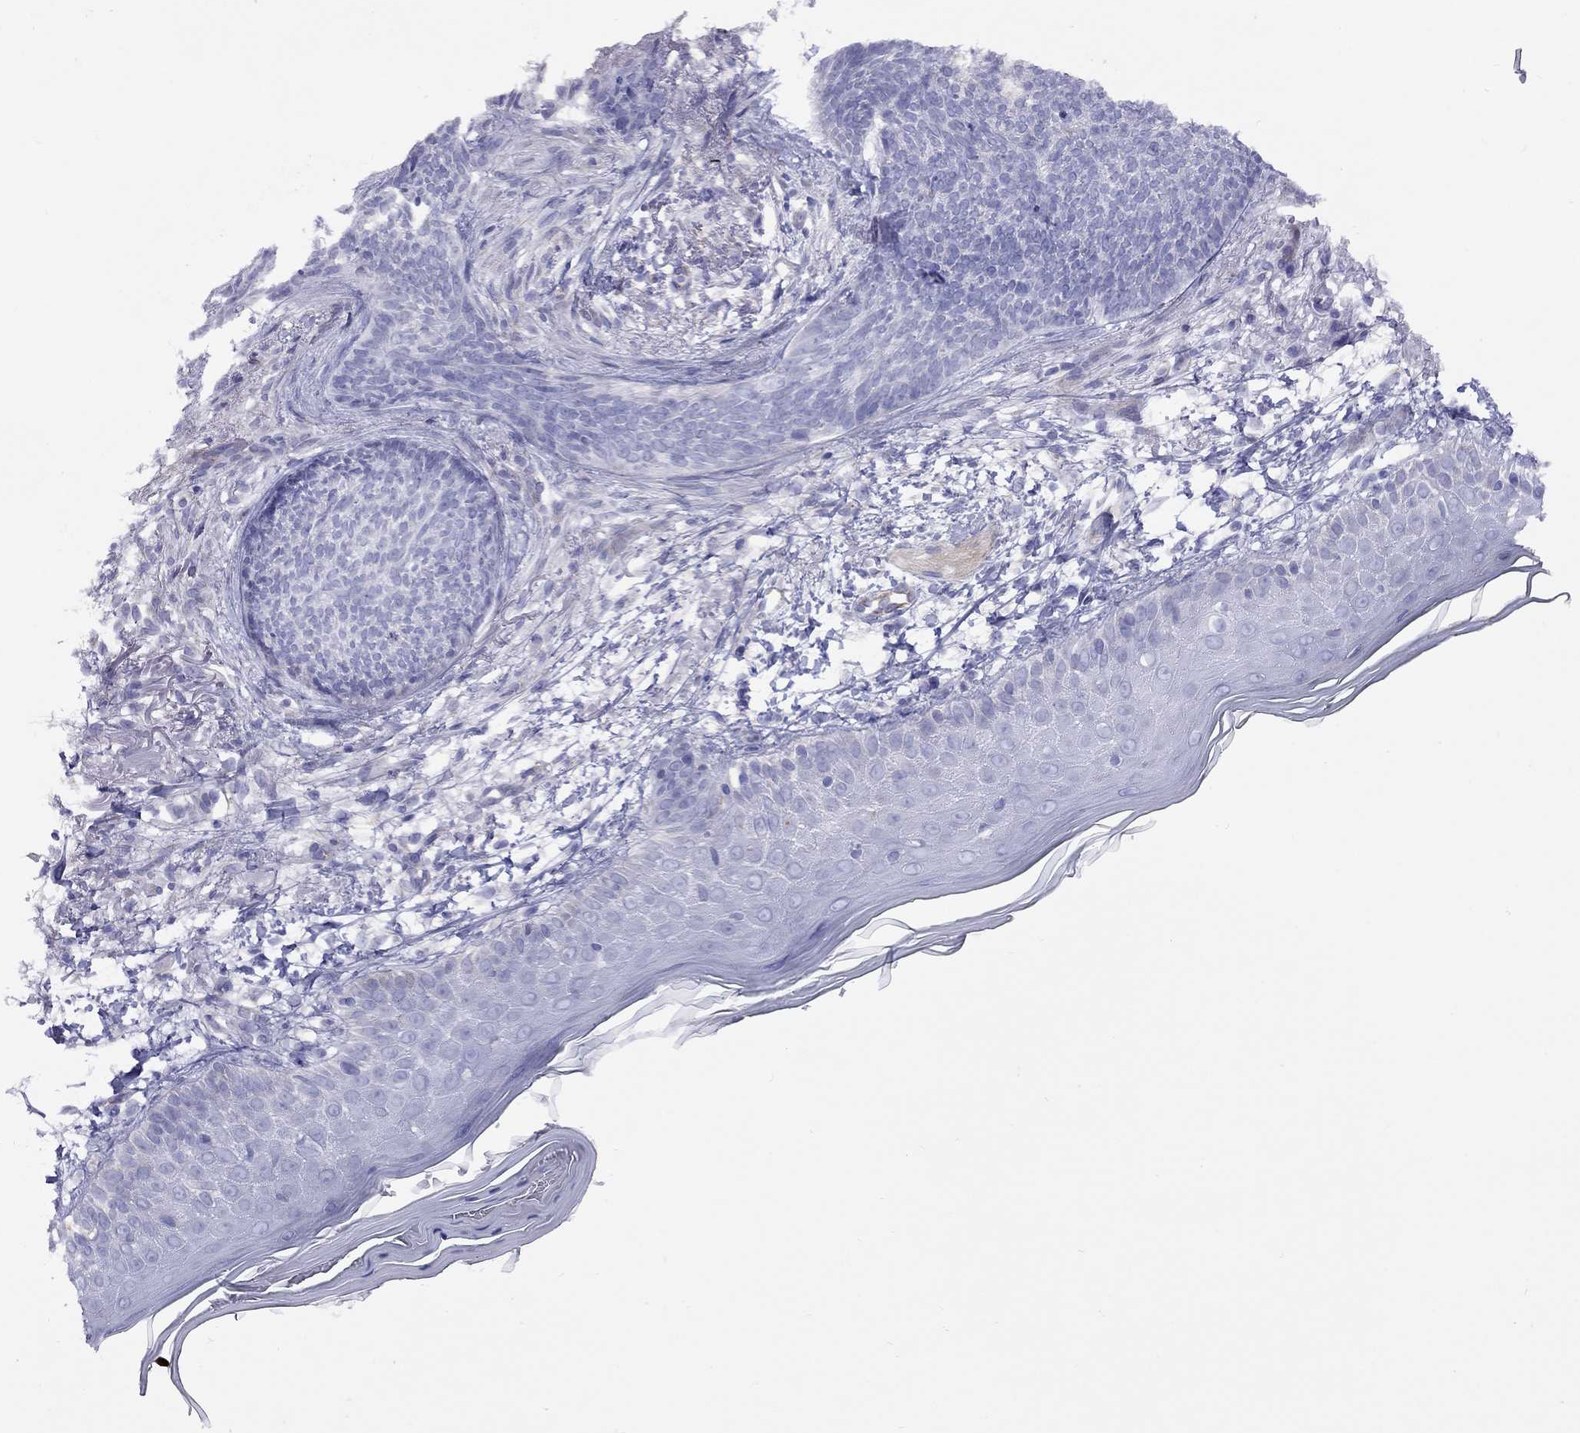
{"staining": {"intensity": "negative", "quantity": "none", "location": "none"}, "tissue": "skin cancer", "cell_type": "Tumor cells", "image_type": "cancer", "snomed": [{"axis": "morphology", "description": "Normal tissue, NOS"}, {"axis": "morphology", "description": "Basal cell carcinoma"}, {"axis": "topography", "description": "Skin"}], "caption": "The IHC image has no significant positivity in tumor cells of basal cell carcinoma (skin) tissue. (IHC, brightfield microscopy, high magnification).", "gene": "SPINT4", "patient": {"sex": "male", "age": 84}}